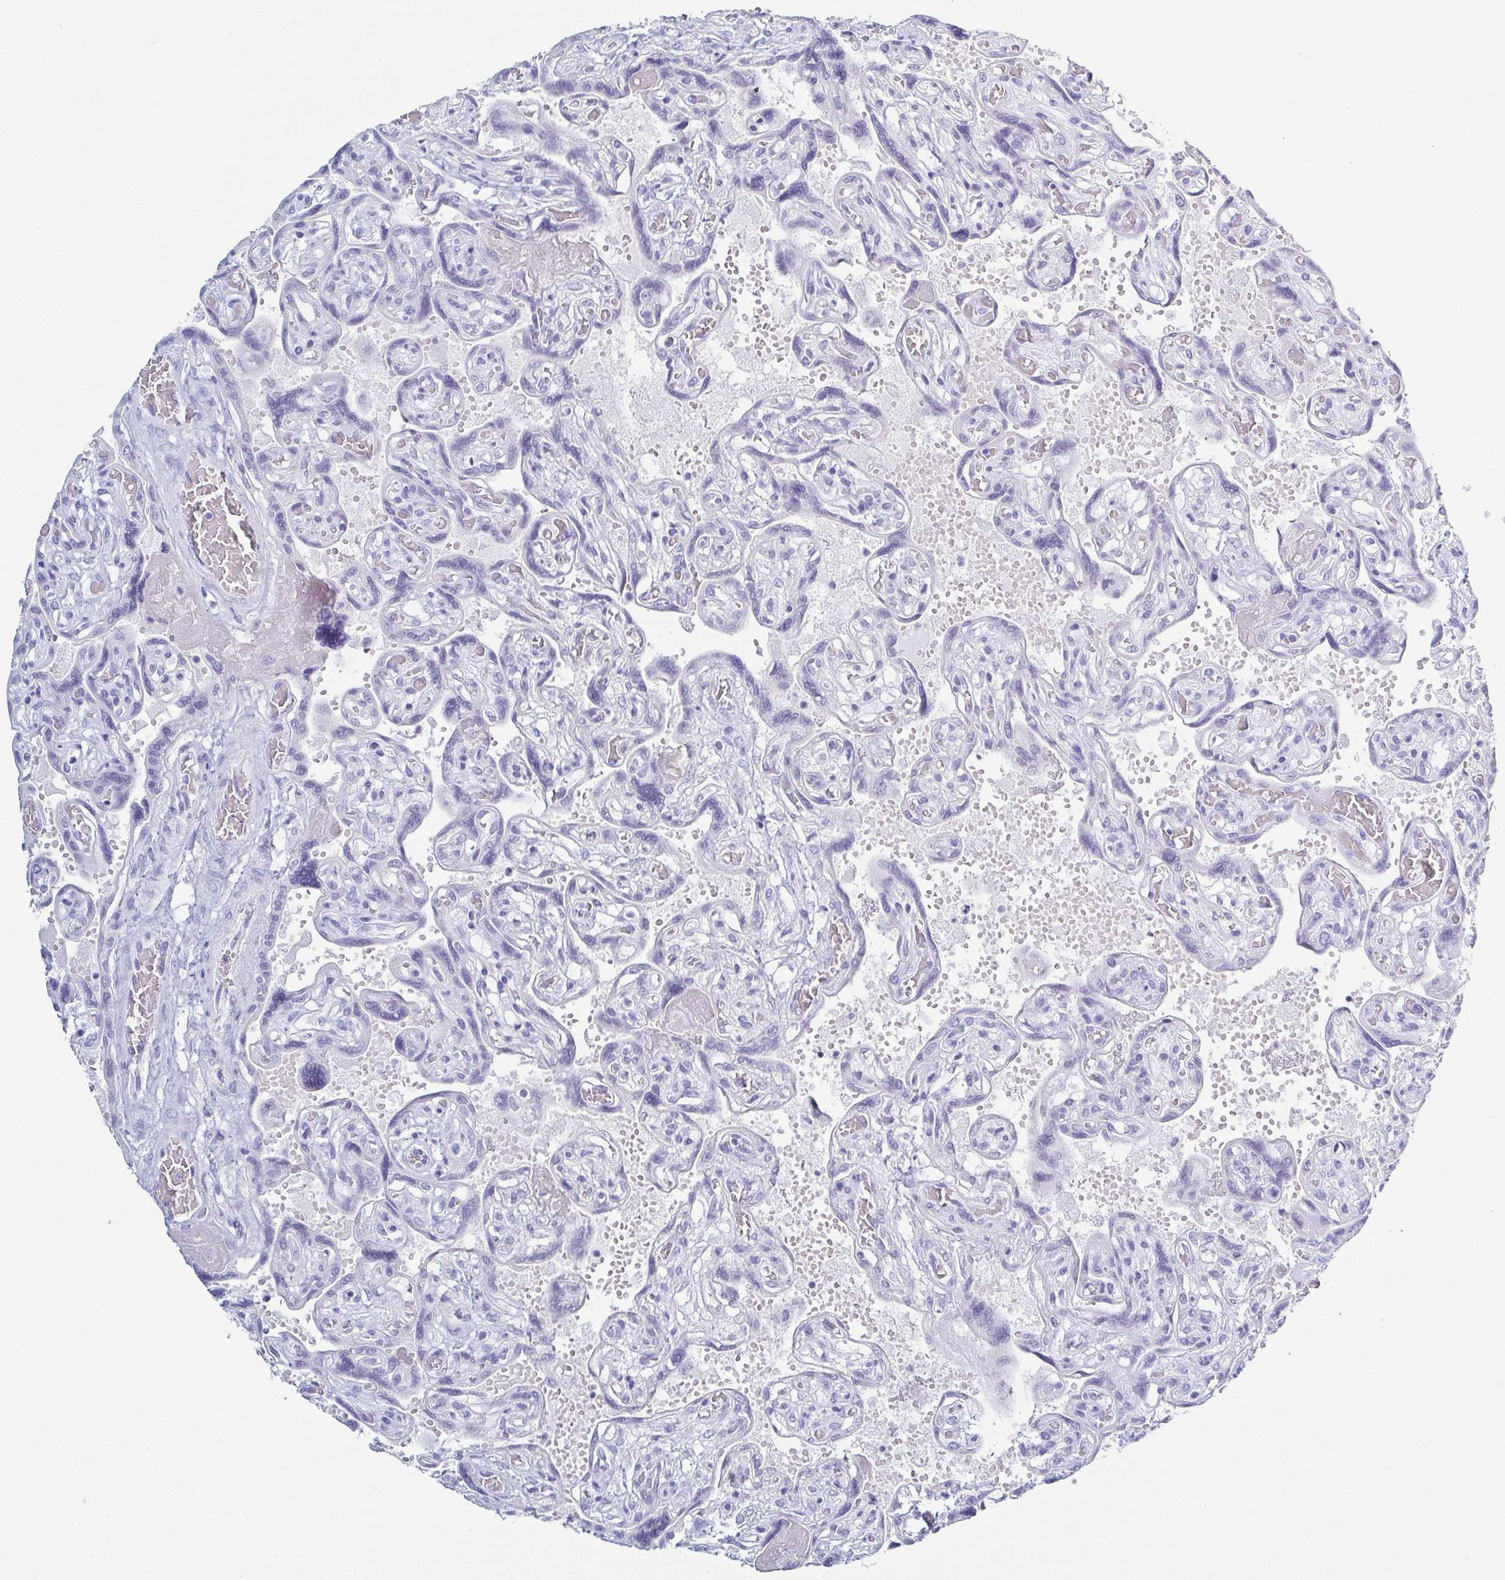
{"staining": {"intensity": "negative", "quantity": "none", "location": "none"}, "tissue": "placenta", "cell_type": "Decidual cells", "image_type": "normal", "snomed": [{"axis": "morphology", "description": "Normal tissue, NOS"}, {"axis": "topography", "description": "Placenta"}], "caption": "Protein analysis of normal placenta reveals no significant positivity in decidual cells.", "gene": "ZG16B", "patient": {"sex": "female", "age": 32}}